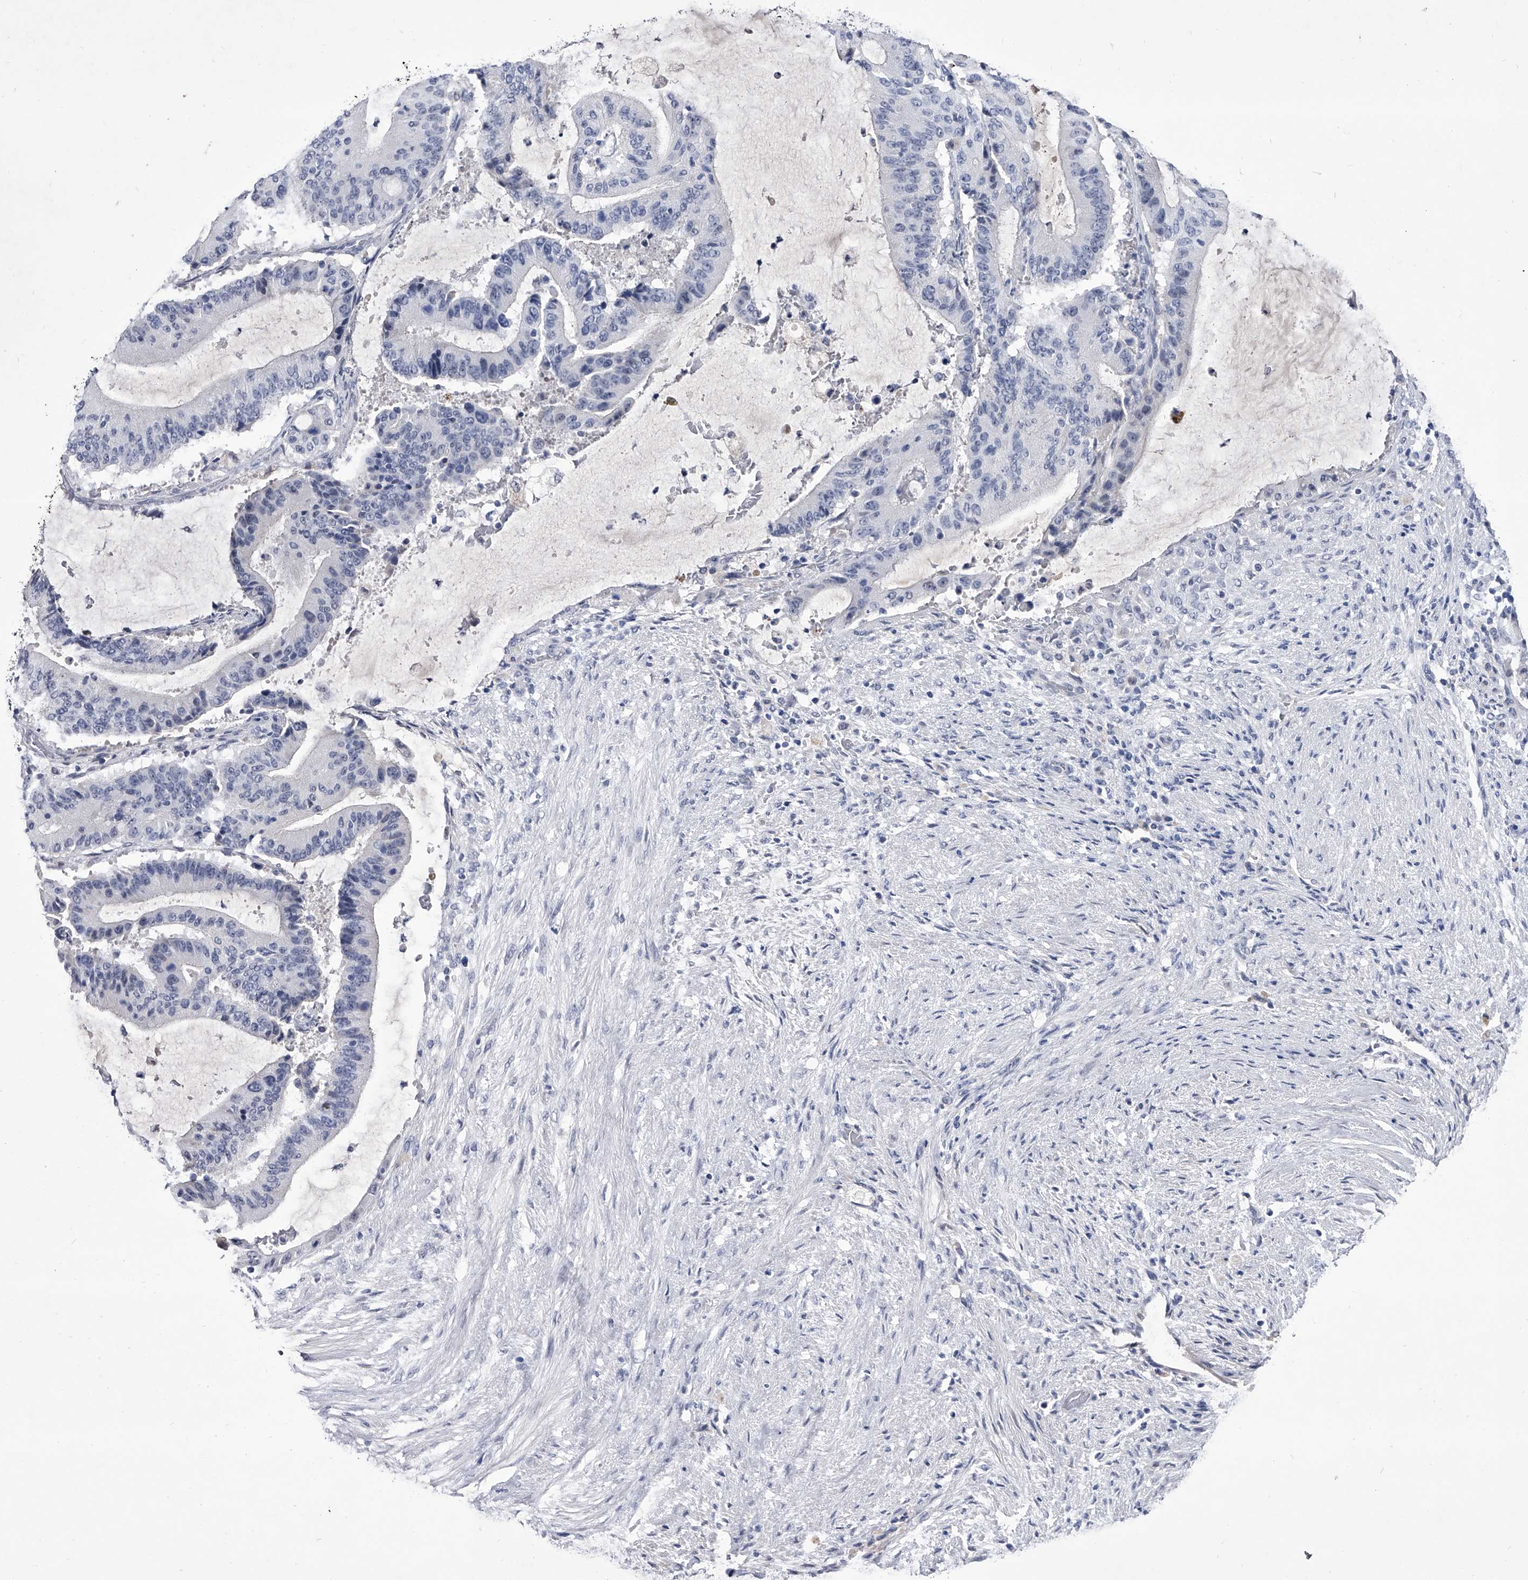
{"staining": {"intensity": "negative", "quantity": "none", "location": "none"}, "tissue": "liver cancer", "cell_type": "Tumor cells", "image_type": "cancer", "snomed": [{"axis": "morphology", "description": "Normal tissue, NOS"}, {"axis": "morphology", "description": "Cholangiocarcinoma"}, {"axis": "topography", "description": "Liver"}, {"axis": "topography", "description": "Peripheral nerve tissue"}], "caption": "Immunohistochemical staining of human cholangiocarcinoma (liver) demonstrates no significant expression in tumor cells. (IHC, brightfield microscopy, high magnification).", "gene": "CRISP2", "patient": {"sex": "female", "age": 73}}